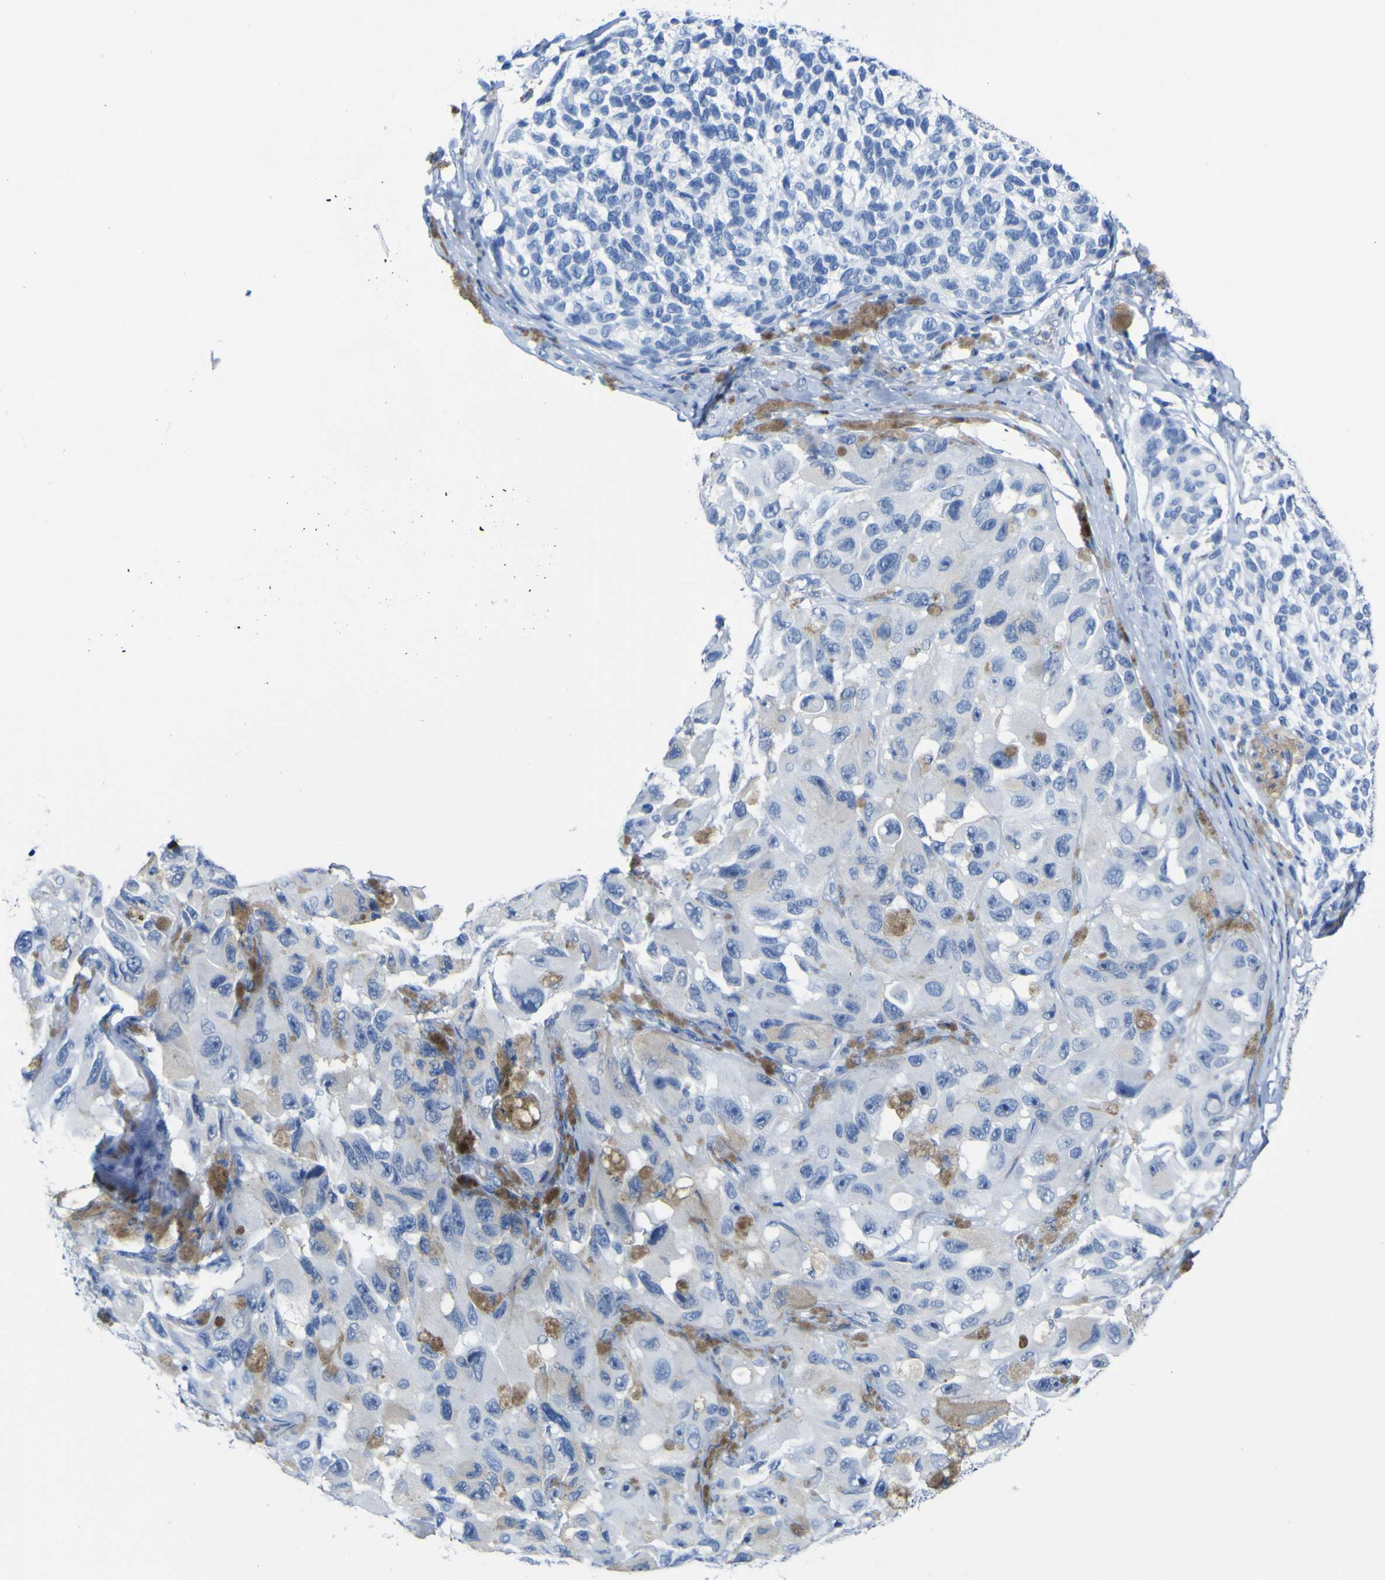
{"staining": {"intensity": "negative", "quantity": "none", "location": "none"}, "tissue": "melanoma", "cell_type": "Tumor cells", "image_type": "cancer", "snomed": [{"axis": "morphology", "description": "Malignant melanoma, NOS"}, {"axis": "topography", "description": "Skin"}], "caption": "Immunohistochemistry (IHC) micrograph of human melanoma stained for a protein (brown), which reveals no positivity in tumor cells.", "gene": "DACH1", "patient": {"sex": "female", "age": 73}}